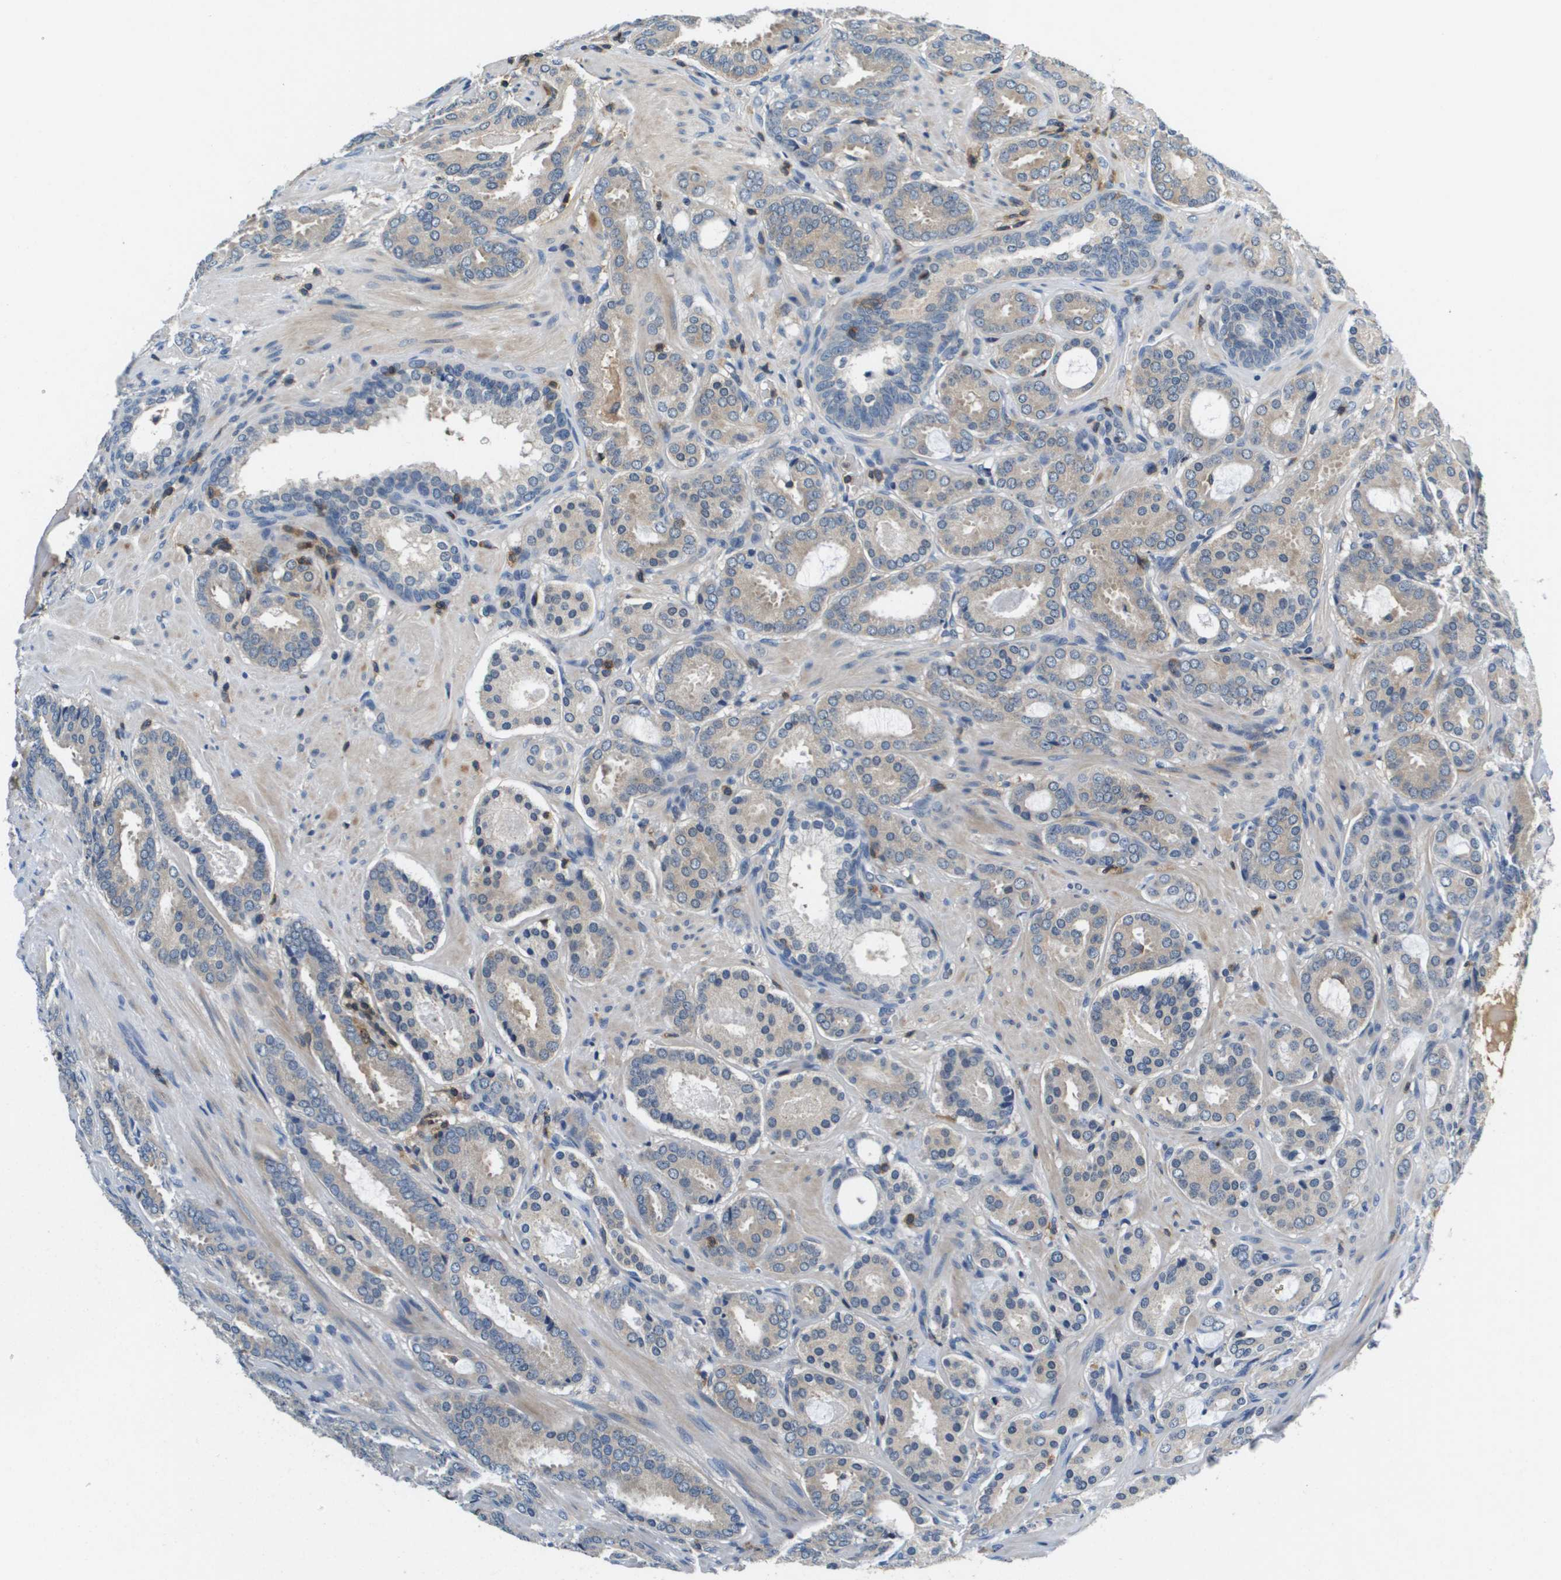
{"staining": {"intensity": "weak", "quantity": ">75%", "location": "cytoplasmic/membranous"}, "tissue": "prostate cancer", "cell_type": "Tumor cells", "image_type": "cancer", "snomed": [{"axis": "morphology", "description": "Adenocarcinoma, Low grade"}, {"axis": "topography", "description": "Prostate"}], "caption": "Prostate cancer (adenocarcinoma (low-grade)) stained for a protein (brown) displays weak cytoplasmic/membranous positive positivity in approximately >75% of tumor cells.", "gene": "KCNQ5", "patient": {"sex": "male", "age": 69}}